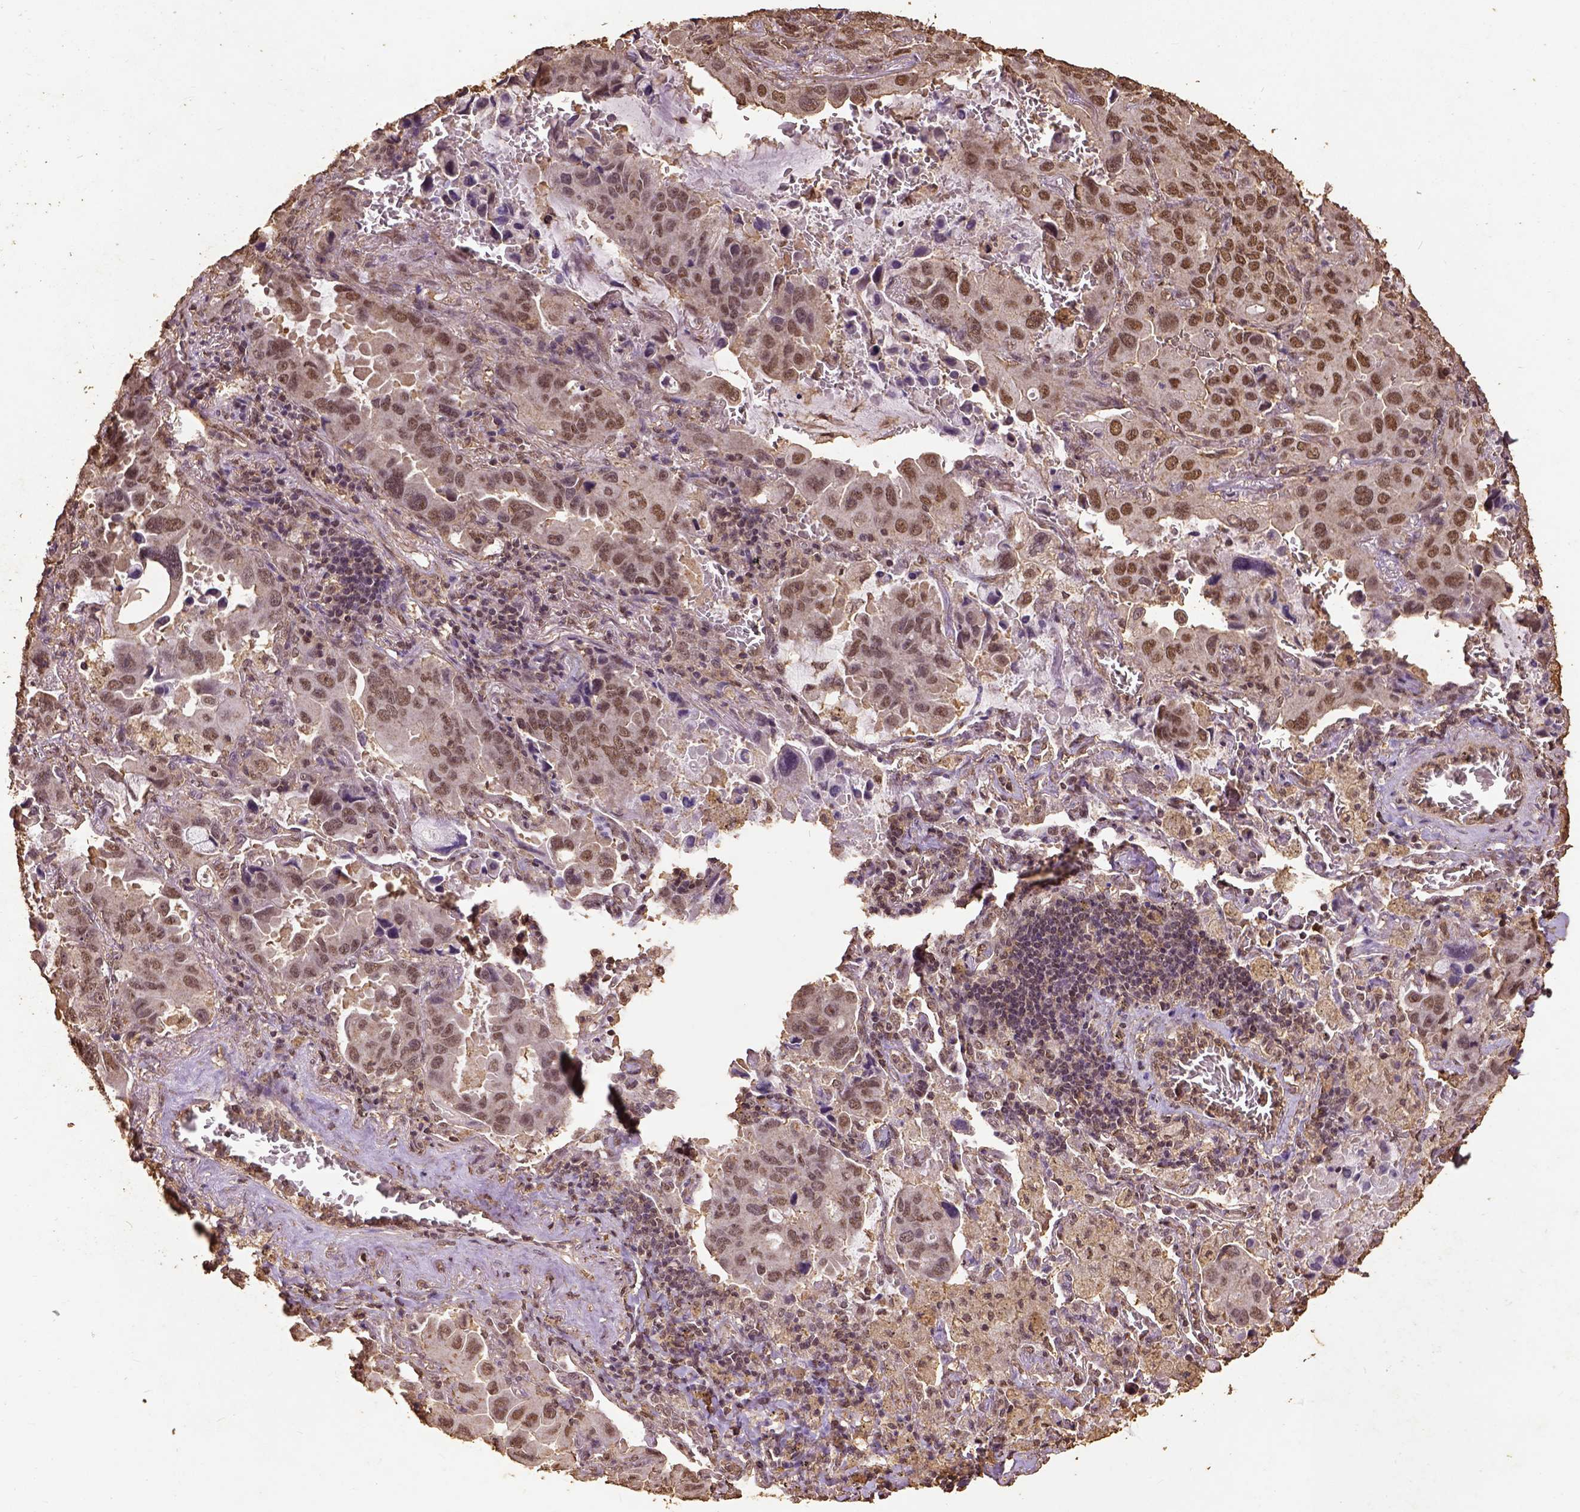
{"staining": {"intensity": "moderate", "quantity": ">75%", "location": "nuclear"}, "tissue": "lung cancer", "cell_type": "Tumor cells", "image_type": "cancer", "snomed": [{"axis": "morphology", "description": "Adenocarcinoma, NOS"}, {"axis": "topography", "description": "Lung"}], "caption": "IHC of human lung cancer exhibits medium levels of moderate nuclear expression in approximately >75% of tumor cells. (IHC, brightfield microscopy, high magnification).", "gene": "NACC1", "patient": {"sex": "male", "age": 64}}